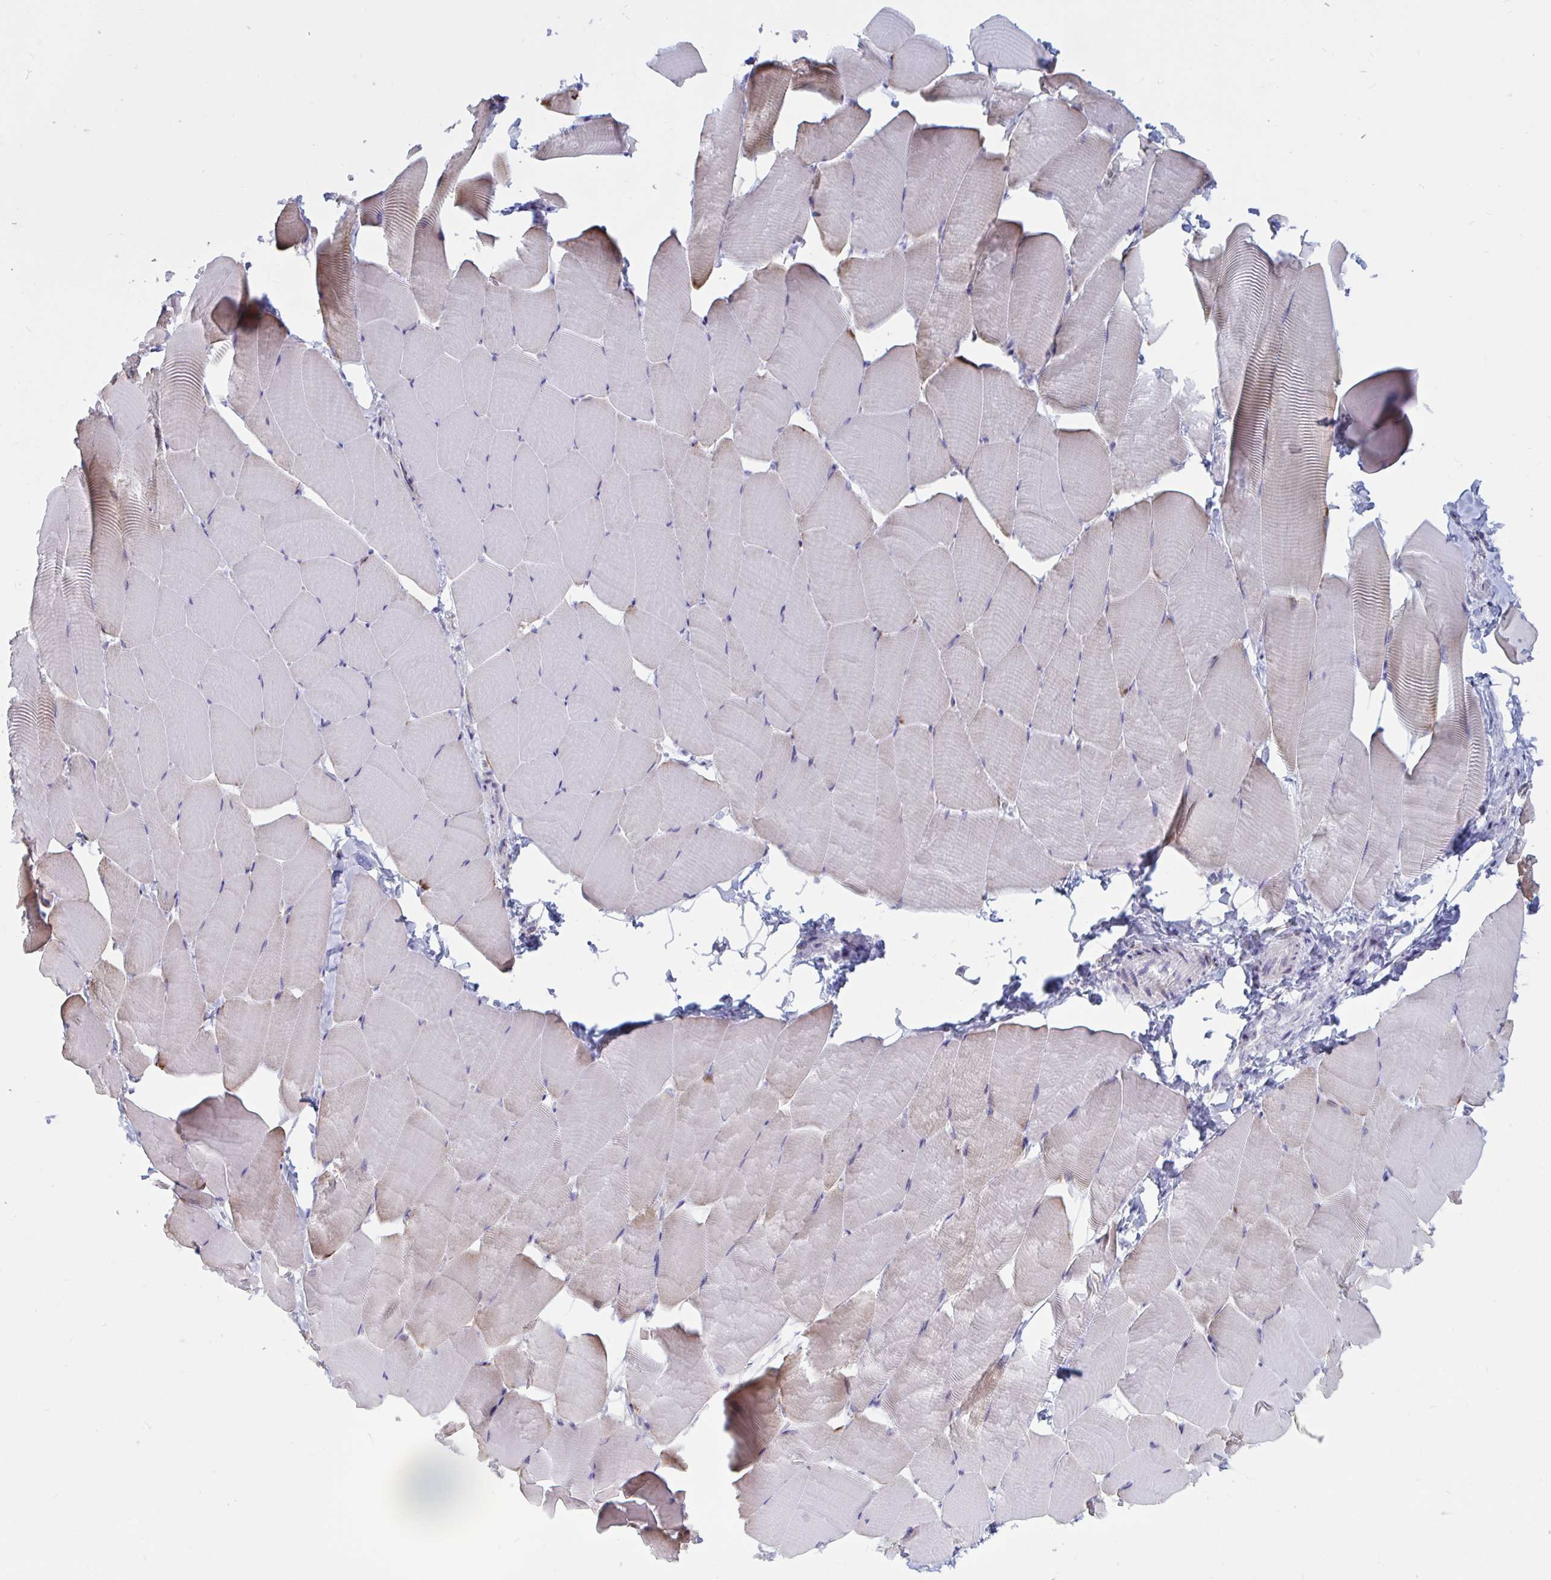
{"staining": {"intensity": "weak", "quantity": "<25%", "location": "cytoplasmic/membranous"}, "tissue": "skeletal muscle", "cell_type": "Myocytes", "image_type": "normal", "snomed": [{"axis": "morphology", "description": "Normal tissue, NOS"}, {"axis": "topography", "description": "Skeletal muscle"}], "caption": "This is a histopathology image of immunohistochemistry (IHC) staining of benign skeletal muscle, which shows no staining in myocytes. (DAB (3,3'-diaminobenzidine) immunohistochemistry (IHC), high magnification).", "gene": "ATG9A", "patient": {"sex": "male", "age": 25}}